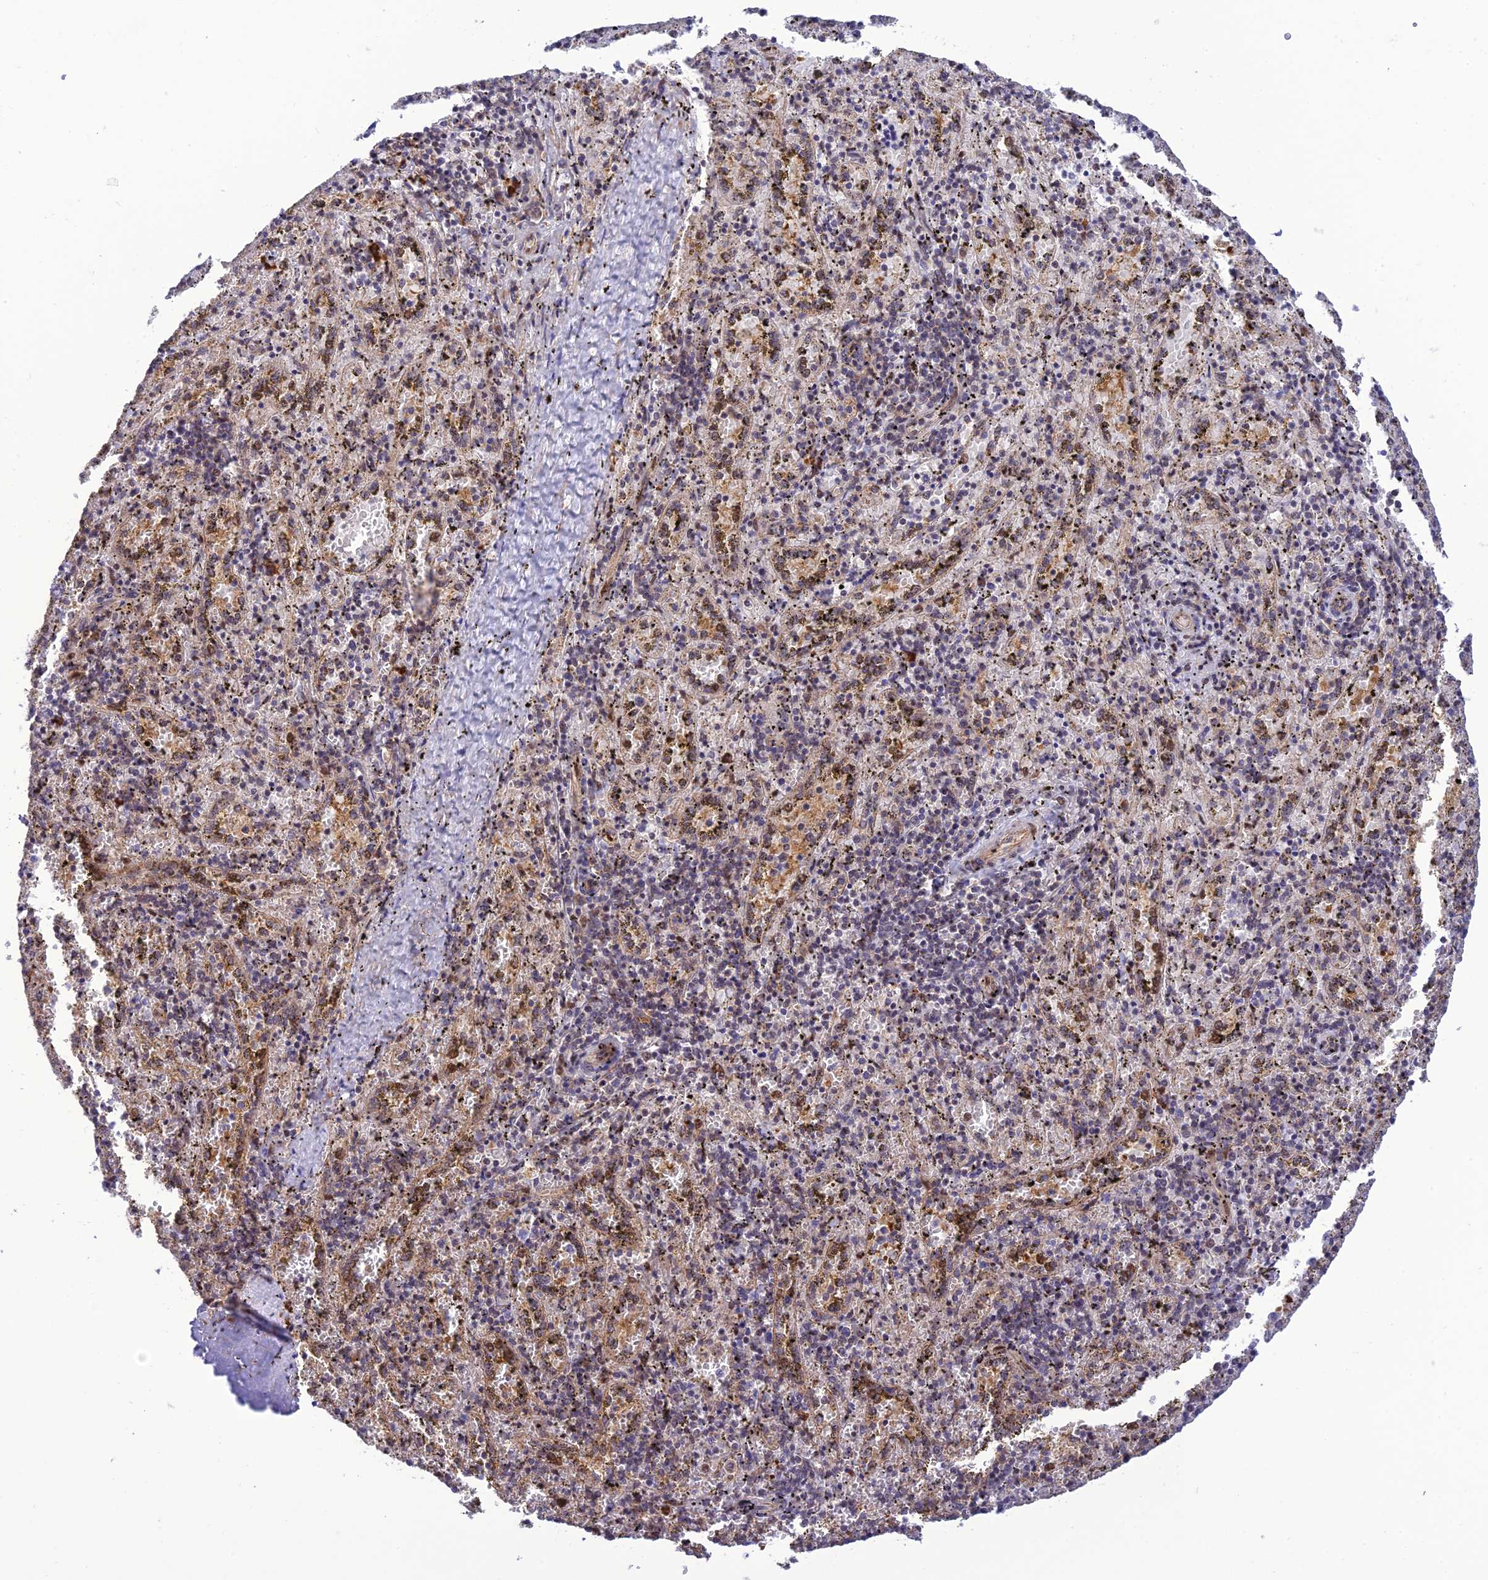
{"staining": {"intensity": "moderate", "quantity": "<25%", "location": "cytoplasmic/membranous"}, "tissue": "spleen", "cell_type": "Cells in red pulp", "image_type": "normal", "snomed": [{"axis": "morphology", "description": "Normal tissue, NOS"}, {"axis": "topography", "description": "Spleen"}], "caption": "Protein staining of benign spleen demonstrates moderate cytoplasmic/membranous expression in about <25% of cells in red pulp.", "gene": "ZNF584", "patient": {"sex": "male", "age": 11}}